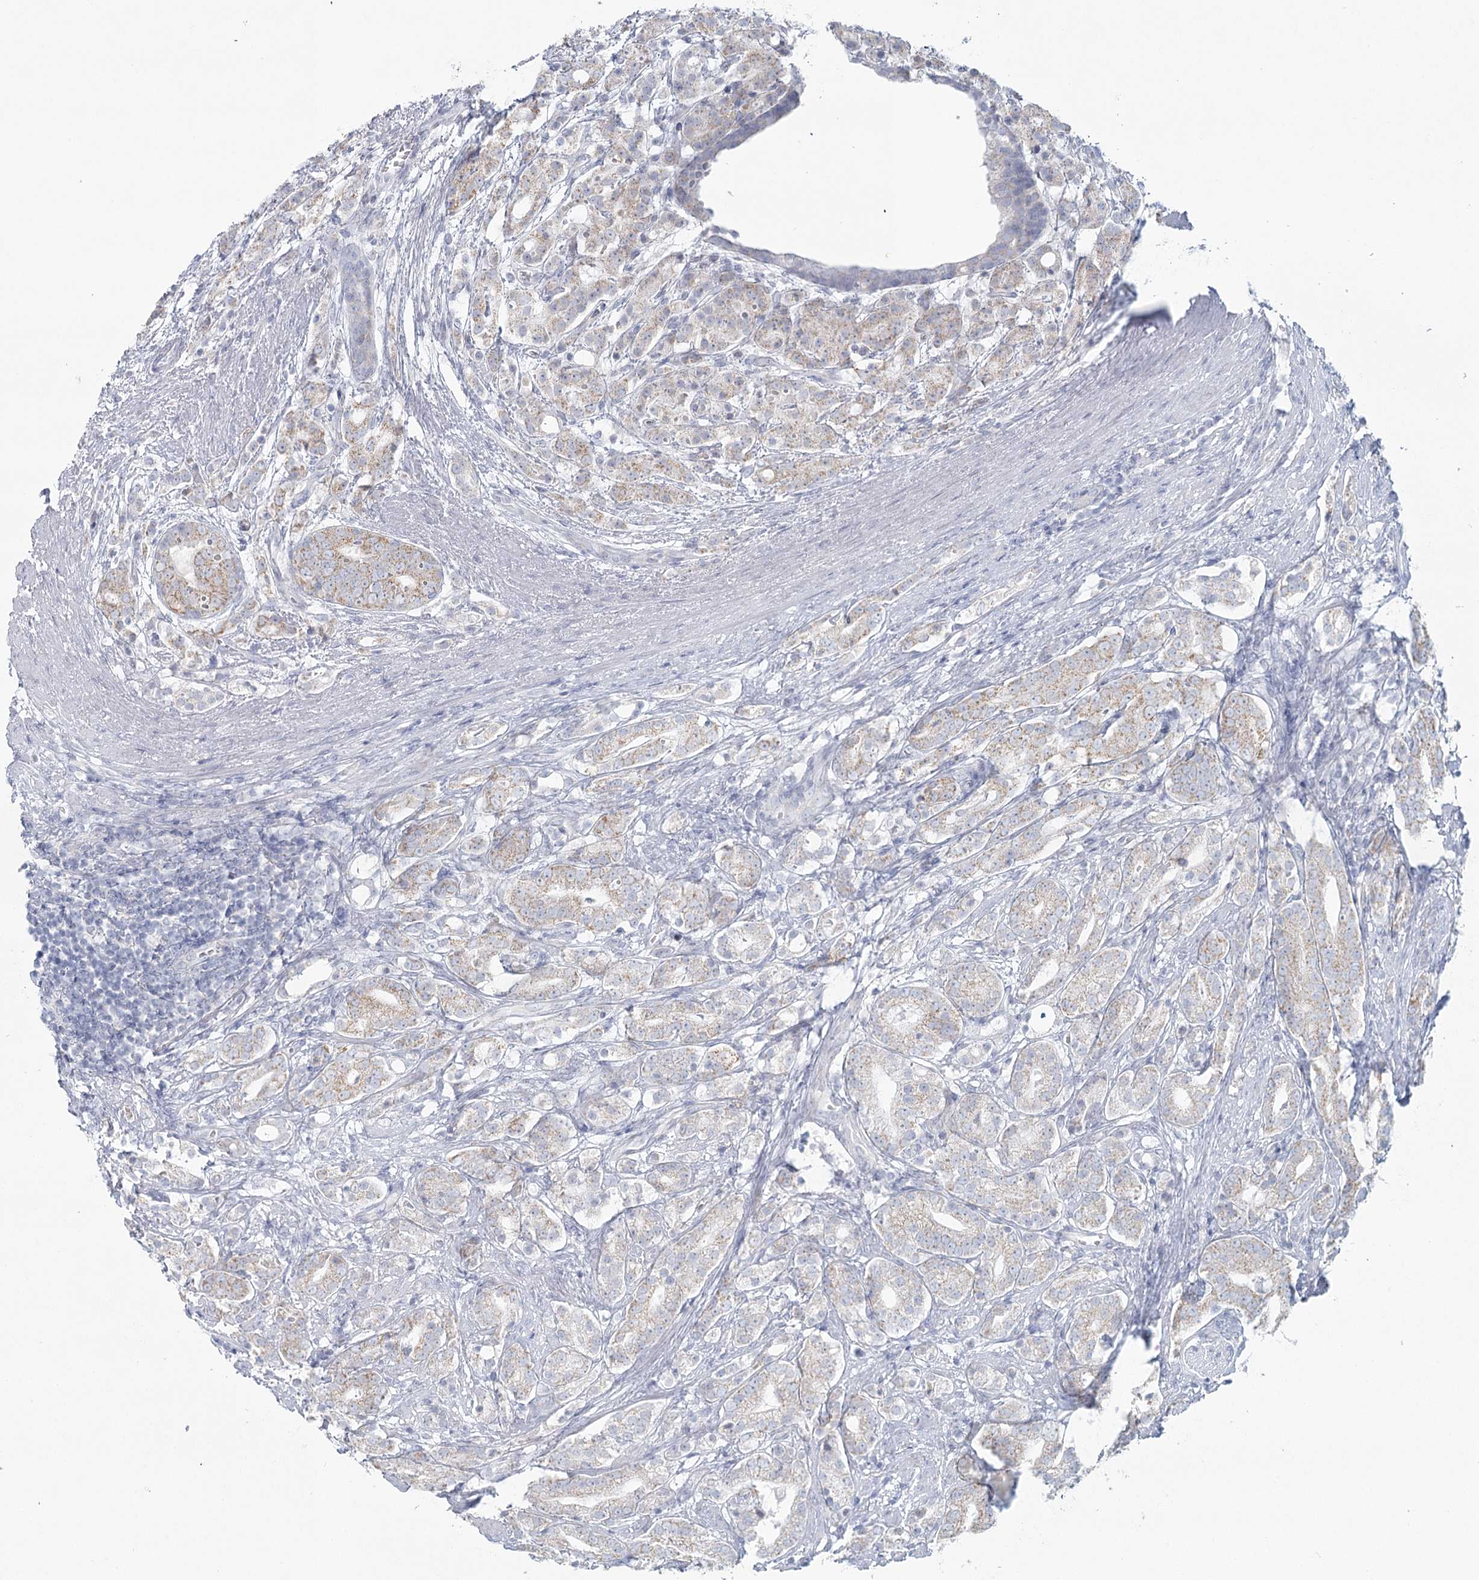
{"staining": {"intensity": "weak", "quantity": "25%-75%", "location": "cytoplasmic/membranous"}, "tissue": "prostate cancer", "cell_type": "Tumor cells", "image_type": "cancer", "snomed": [{"axis": "morphology", "description": "Adenocarcinoma, High grade"}, {"axis": "topography", "description": "Prostate"}], "caption": "Prostate adenocarcinoma (high-grade) stained with DAB (3,3'-diaminobenzidine) IHC reveals low levels of weak cytoplasmic/membranous positivity in approximately 25%-75% of tumor cells.", "gene": "BPHL", "patient": {"sex": "male", "age": 57}}